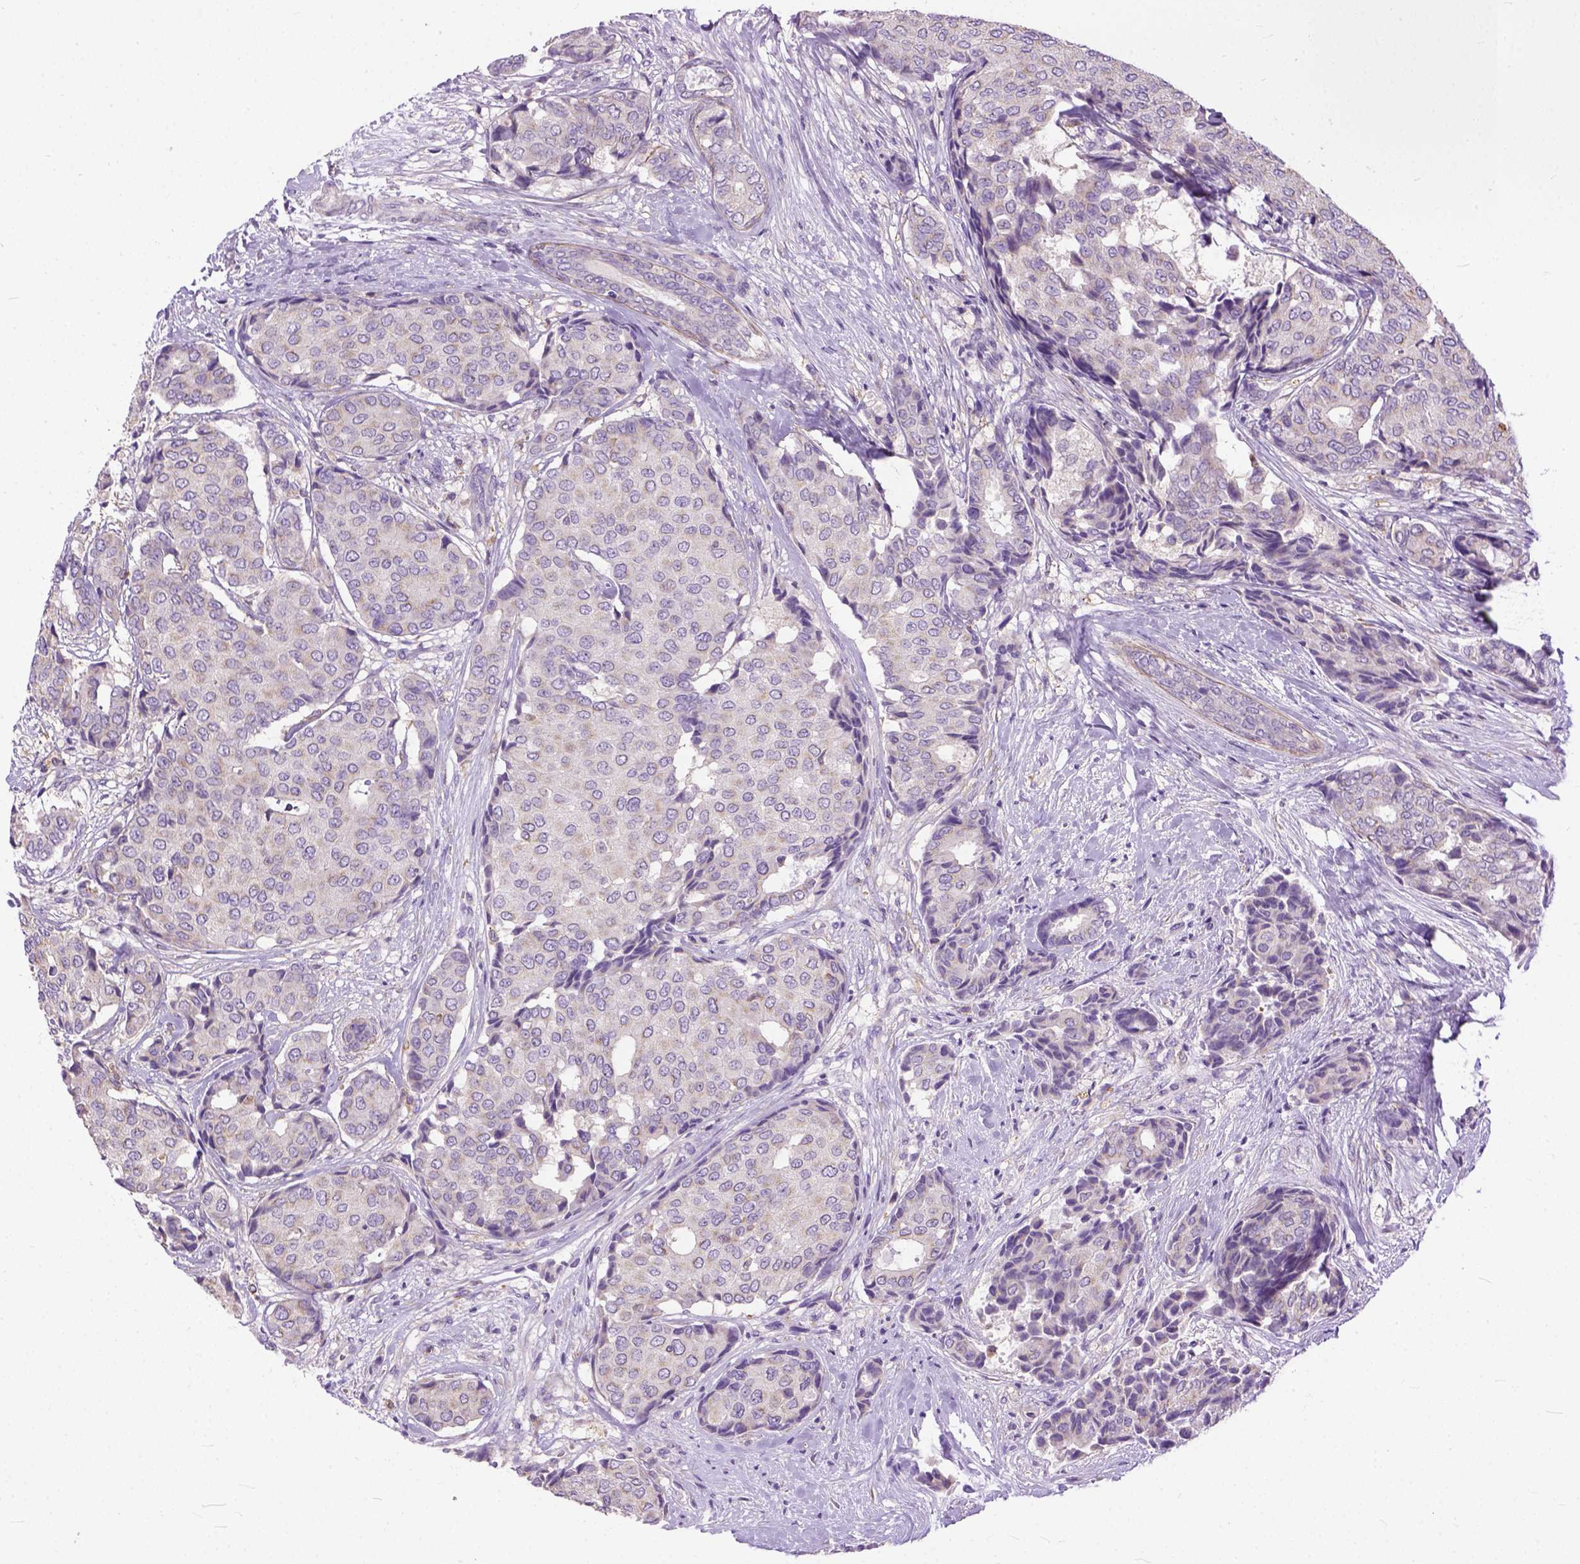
{"staining": {"intensity": "weak", "quantity": "<25%", "location": "cytoplasmic/membranous"}, "tissue": "breast cancer", "cell_type": "Tumor cells", "image_type": "cancer", "snomed": [{"axis": "morphology", "description": "Duct carcinoma"}, {"axis": "topography", "description": "Breast"}], "caption": "This histopathology image is of breast intraductal carcinoma stained with immunohistochemistry to label a protein in brown with the nuclei are counter-stained blue. There is no staining in tumor cells. (Immunohistochemistry (ihc), brightfield microscopy, high magnification).", "gene": "BANF2", "patient": {"sex": "female", "age": 75}}